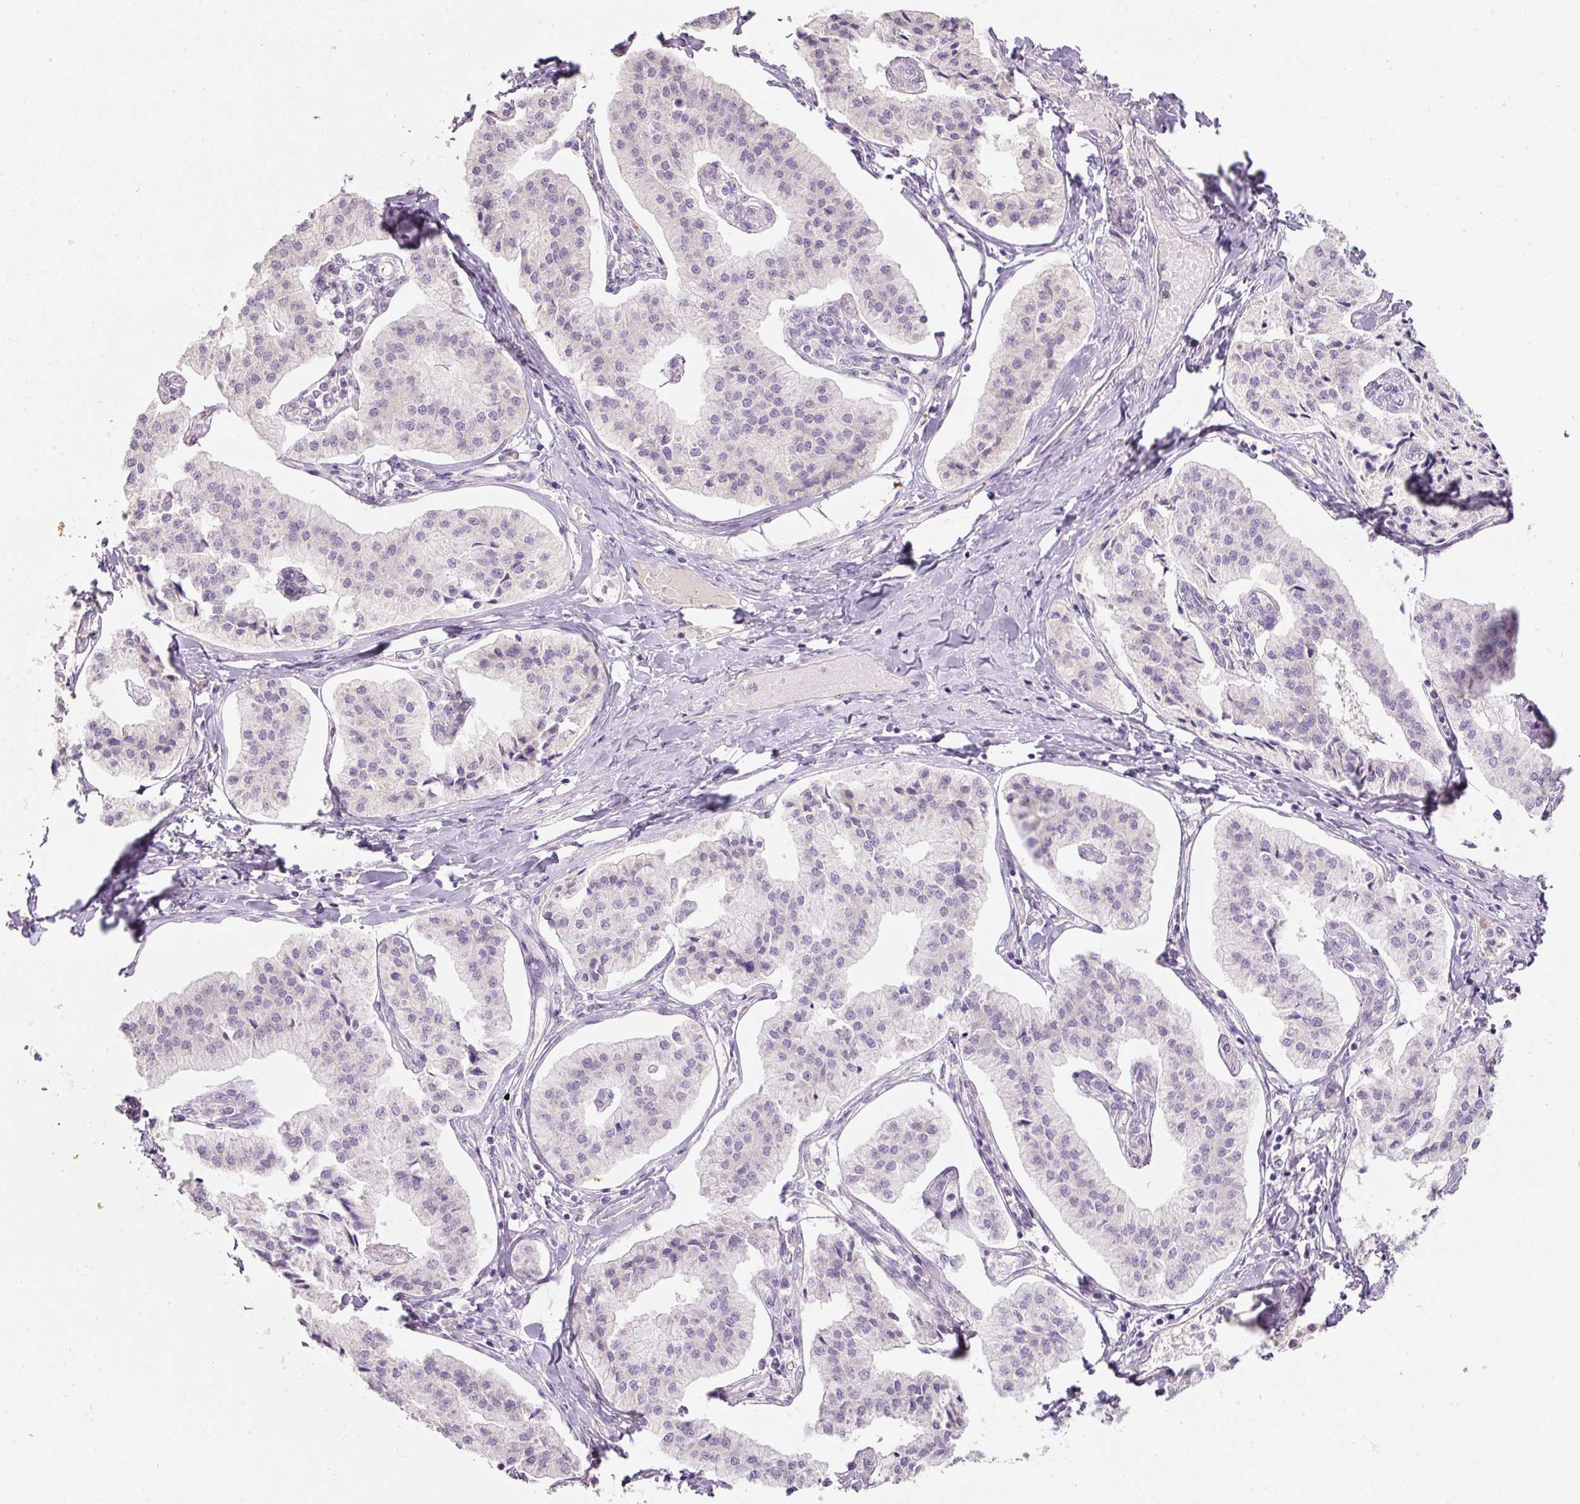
{"staining": {"intensity": "negative", "quantity": "none", "location": "none"}, "tissue": "pancreatic cancer", "cell_type": "Tumor cells", "image_type": "cancer", "snomed": [{"axis": "morphology", "description": "Adenocarcinoma, NOS"}, {"axis": "topography", "description": "Pancreas"}], "caption": "Immunohistochemical staining of pancreatic adenocarcinoma displays no significant staining in tumor cells.", "gene": "TMEM37", "patient": {"sex": "female", "age": 50}}